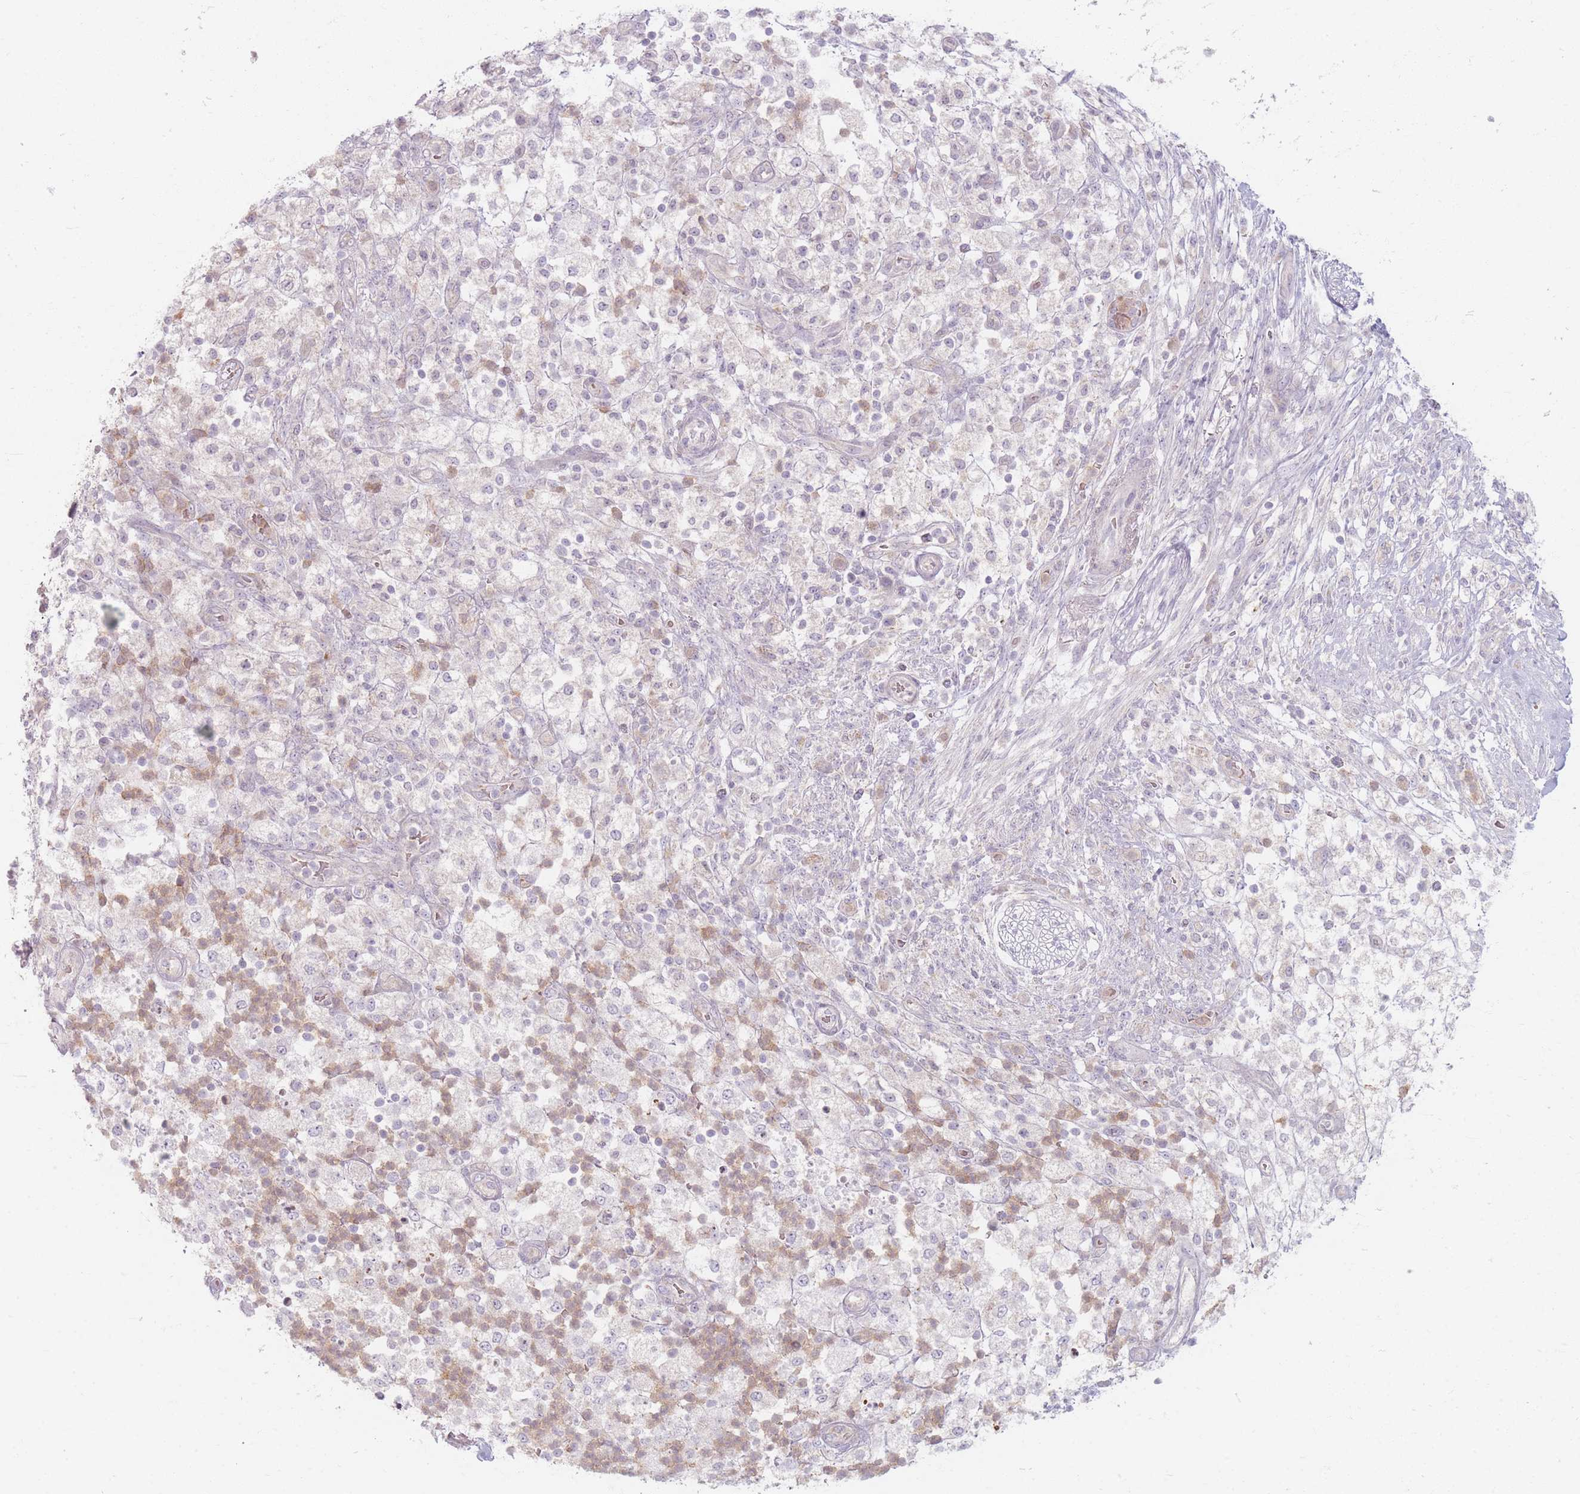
{"staining": {"intensity": "weak", "quantity": "<25%", "location": "cytoplasmic/membranous"}, "tissue": "pancreatic cancer", "cell_type": "Tumor cells", "image_type": "cancer", "snomed": [{"axis": "morphology", "description": "Adenocarcinoma, NOS"}, {"axis": "topography", "description": "Pancreas"}], "caption": "This photomicrograph is of pancreatic cancer (adenocarcinoma) stained with immunohistochemistry to label a protein in brown with the nuclei are counter-stained blue. There is no expression in tumor cells.", "gene": "CHCHD7", "patient": {"sex": "female", "age": 72}}